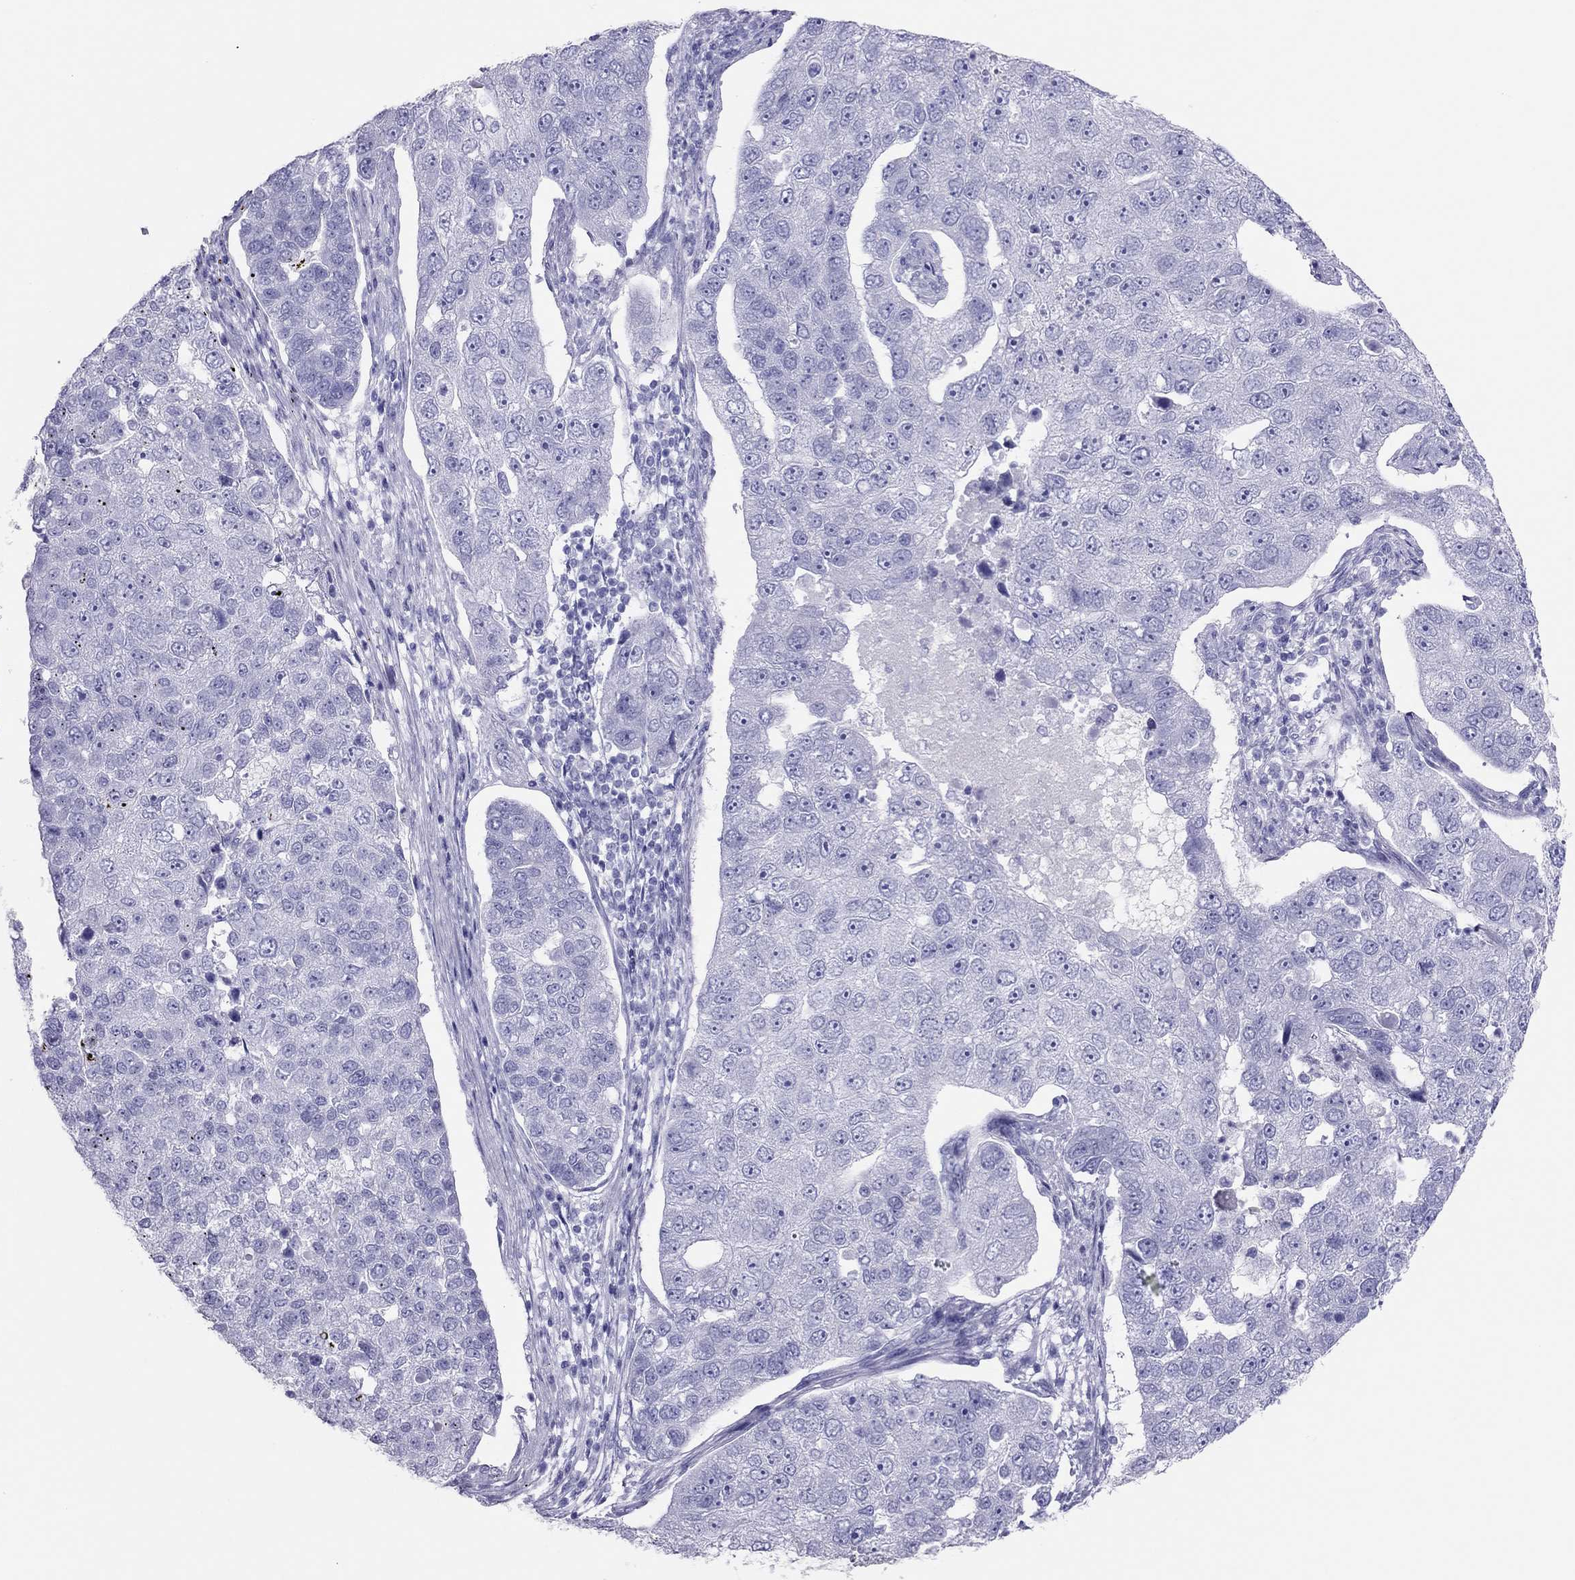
{"staining": {"intensity": "negative", "quantity": "none", "location": "none"}, "tissue": "pancreatic cancer", "cell_type": "Tumor cells", "image_type": "cancer", "snomed": [{"axis": "morphology", "description": "Adenocarcinoma, NOS"}, {"axis": "topography", "description": "Pancreas"}], "caption": "Image shows no significant protein positivity in tumor cells of pancreatic adenocarcinoma. The staining is performed using DAB (3,3'-diaminobenzidine) brown chromogen with nuclei counter-stained in using hematoxylin.", "gene": "TSHB", "patient": {"sex": "female", "age": 61}}